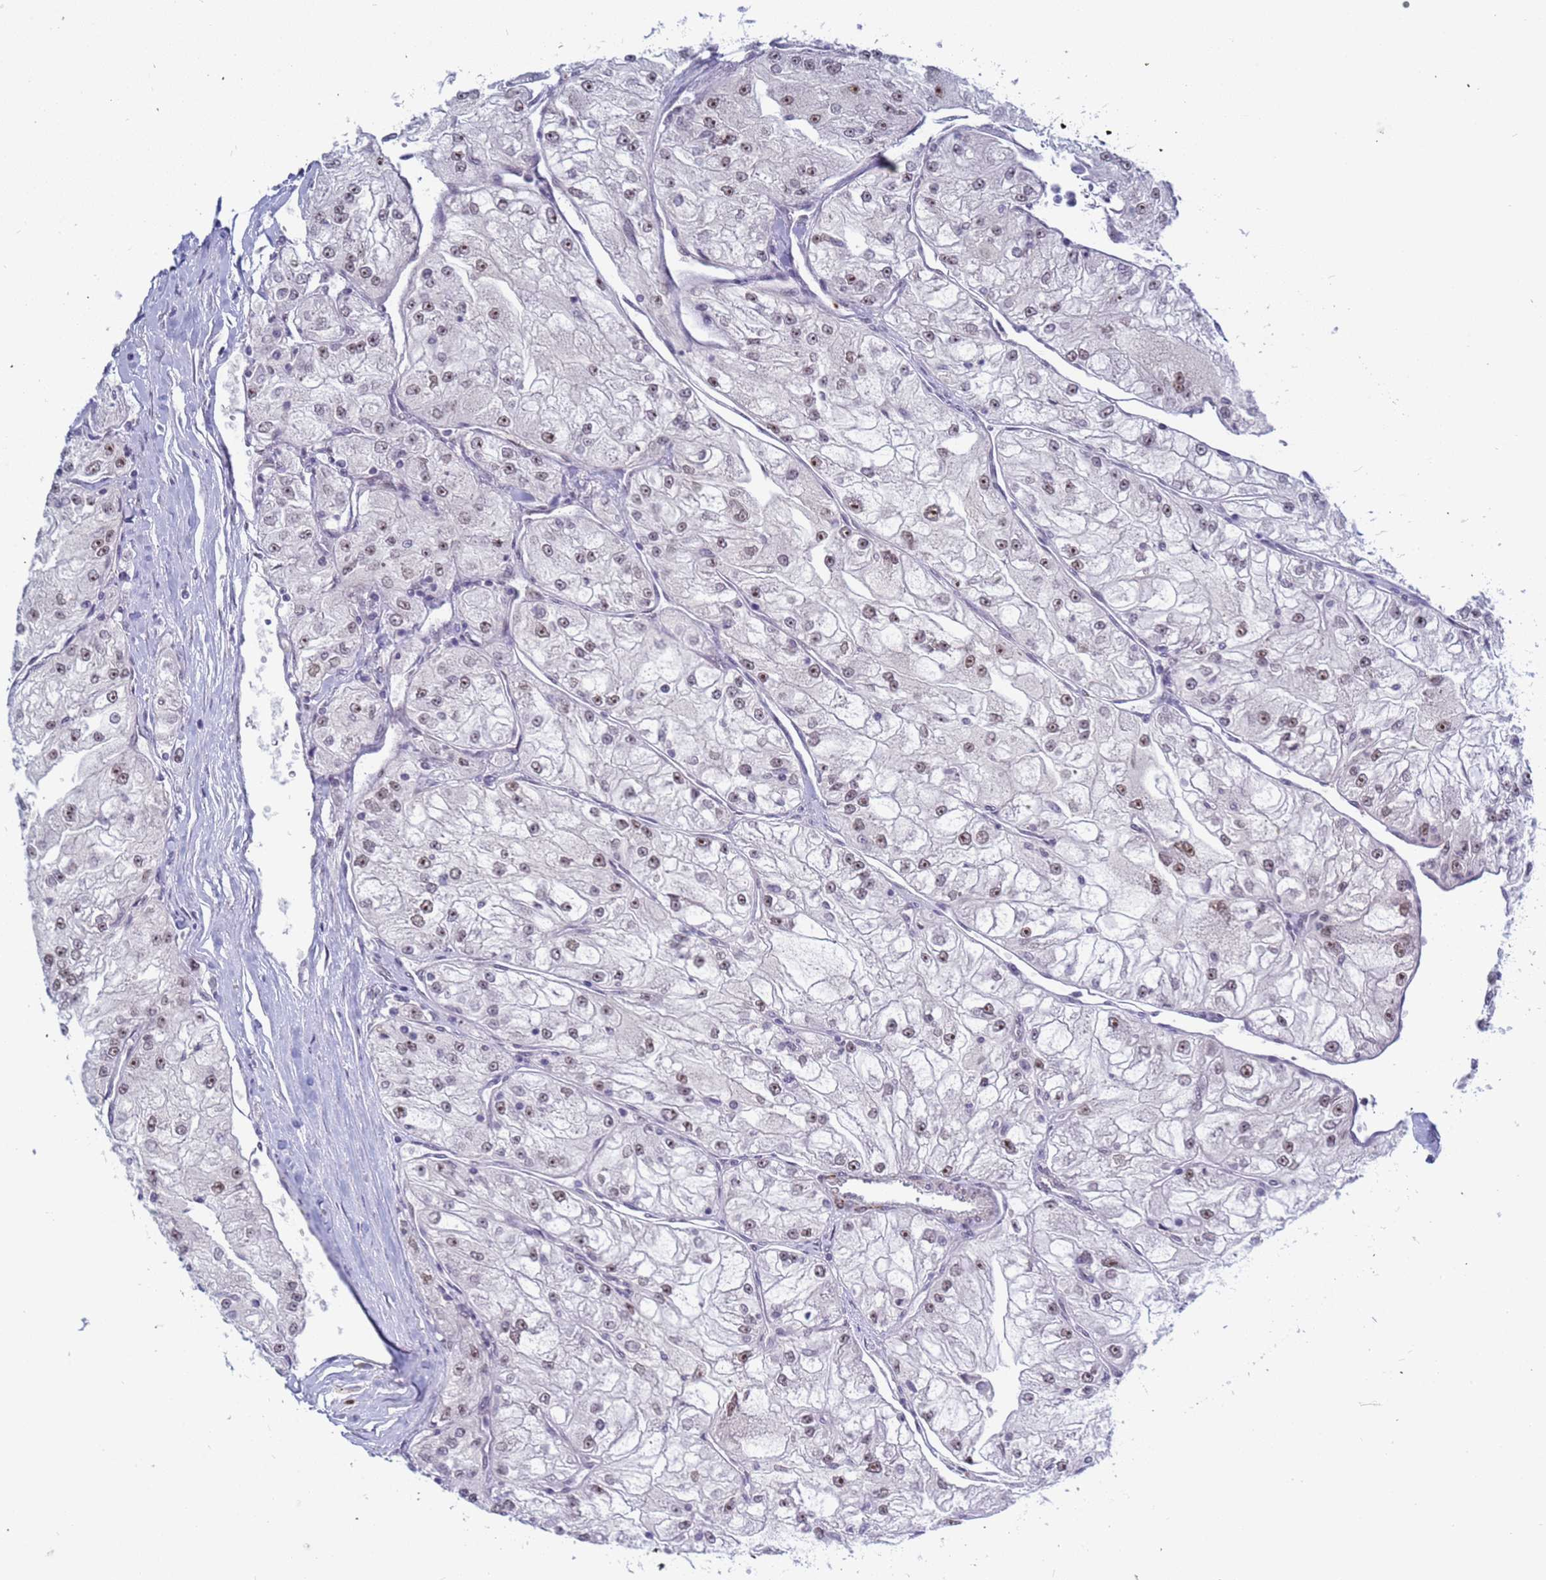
{"staining": {"intensity": "weak", "quantity": ">75%", "location": "nuclear"}, "tissue": "renal cancer", "cell_type": "Tumor cells", "image_type": "cancer", "snomed": [{"axis": "morphology", "description": "Adenocarcinoma, NOS"}, {"axis": "topography", "description": "Kidney"}], "caption": "A brown stain highlights weak nuclear expression of a protein in human renal cancer (adenocarcinoma) tumor cells.", "gene": "CXorf65", "patient": {"sex": "female", "age": 72}}